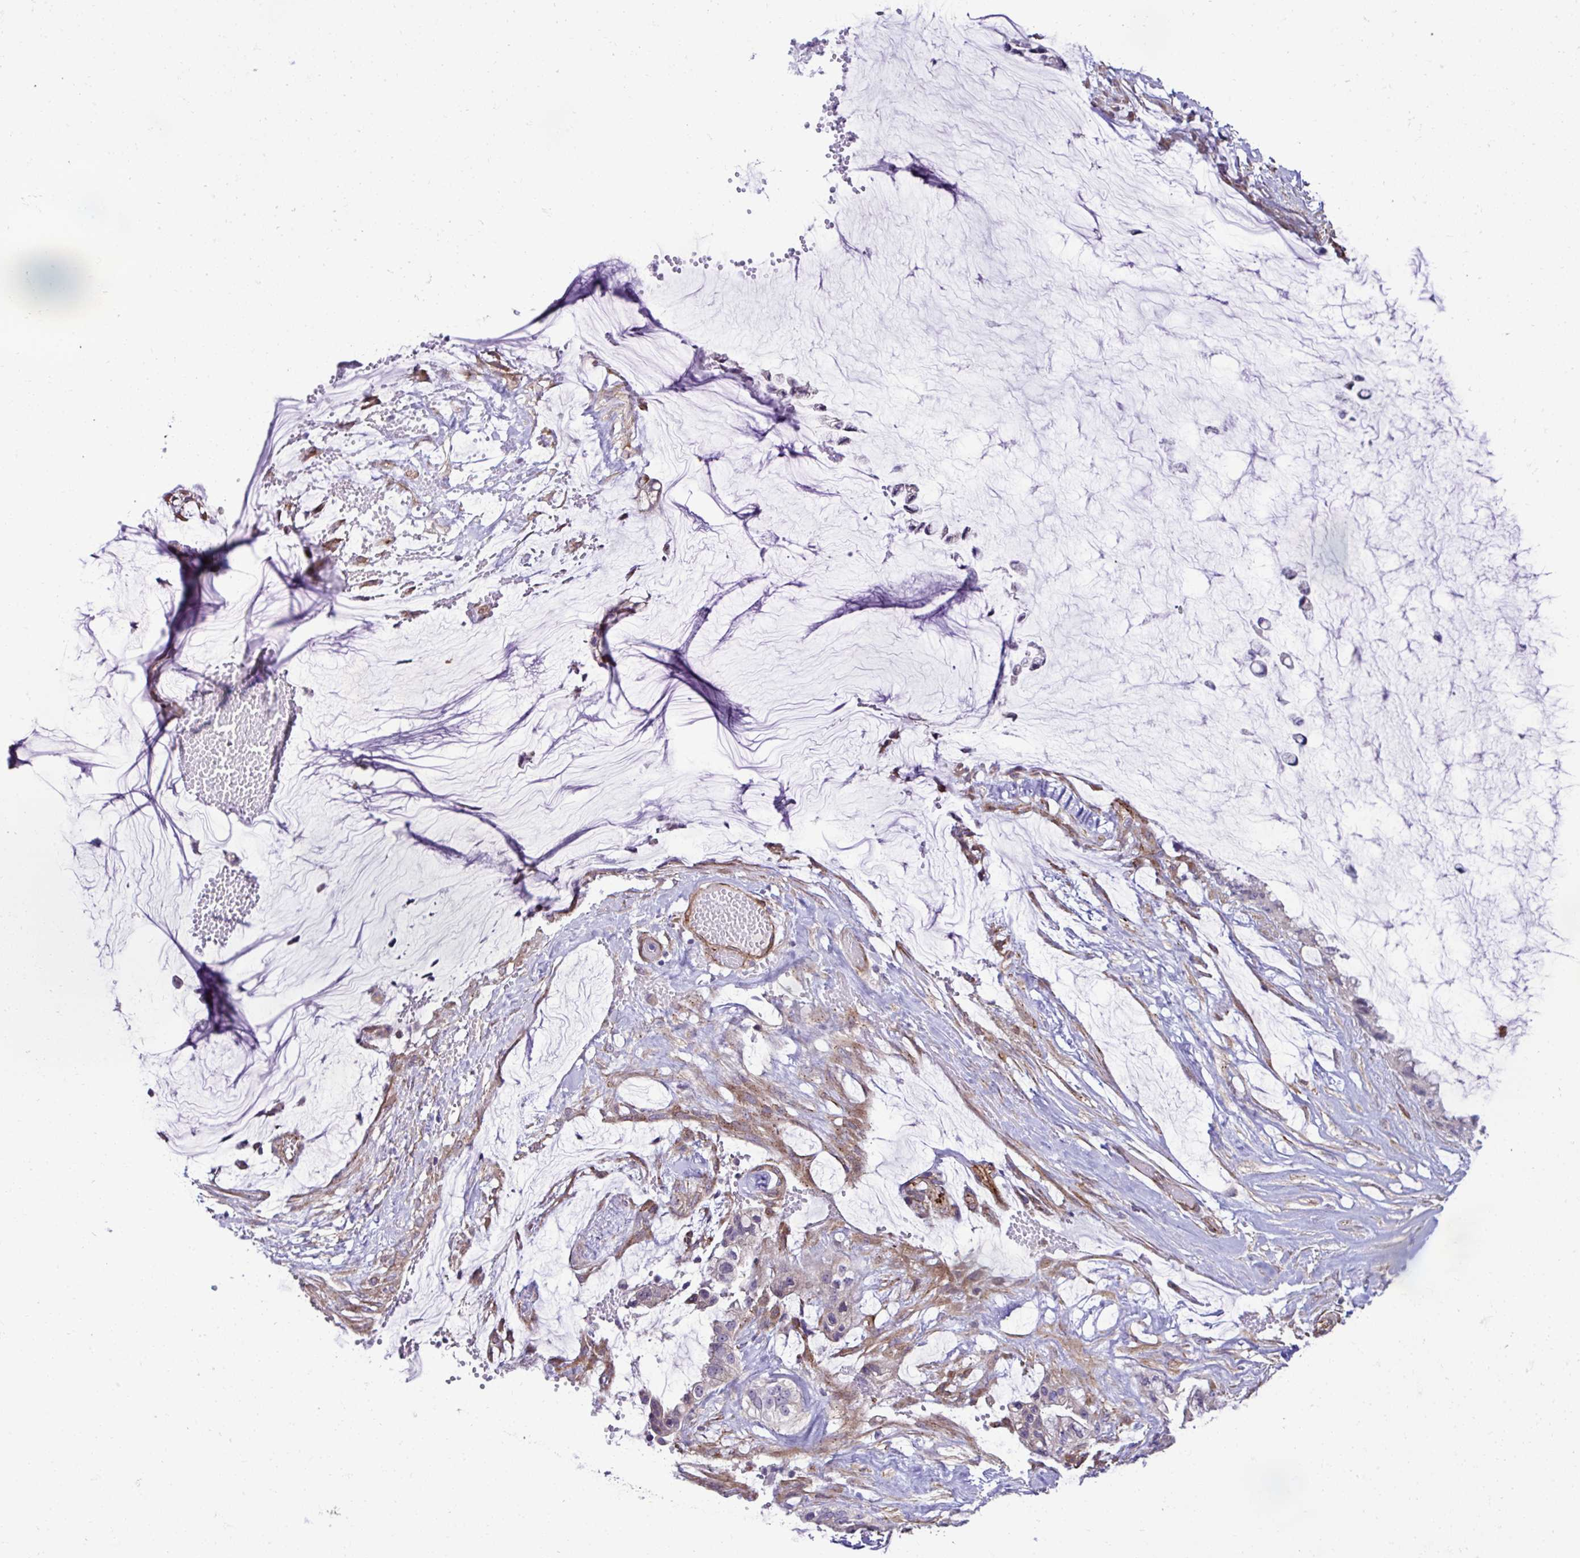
{"staining": {"intensity": "negative", "quantity": "none", "location": "none"}, "tissue": "ovarian cancer", "cell_type": "Tumor cells", "image_type": "cancer", "snomed": [{"axis": "morphology", "description": "Cystadenocarcinoma, mucinous, NOS"}, {"axis": "topography", "description": "Ovary"}], "caption": "This is an immunohistochemistry (IHC) micrograph of ovarian cancer. There is no positivity in tumor cells.", "gene": "TRIM52", "patient": {"sex": "female", "age": 39}}